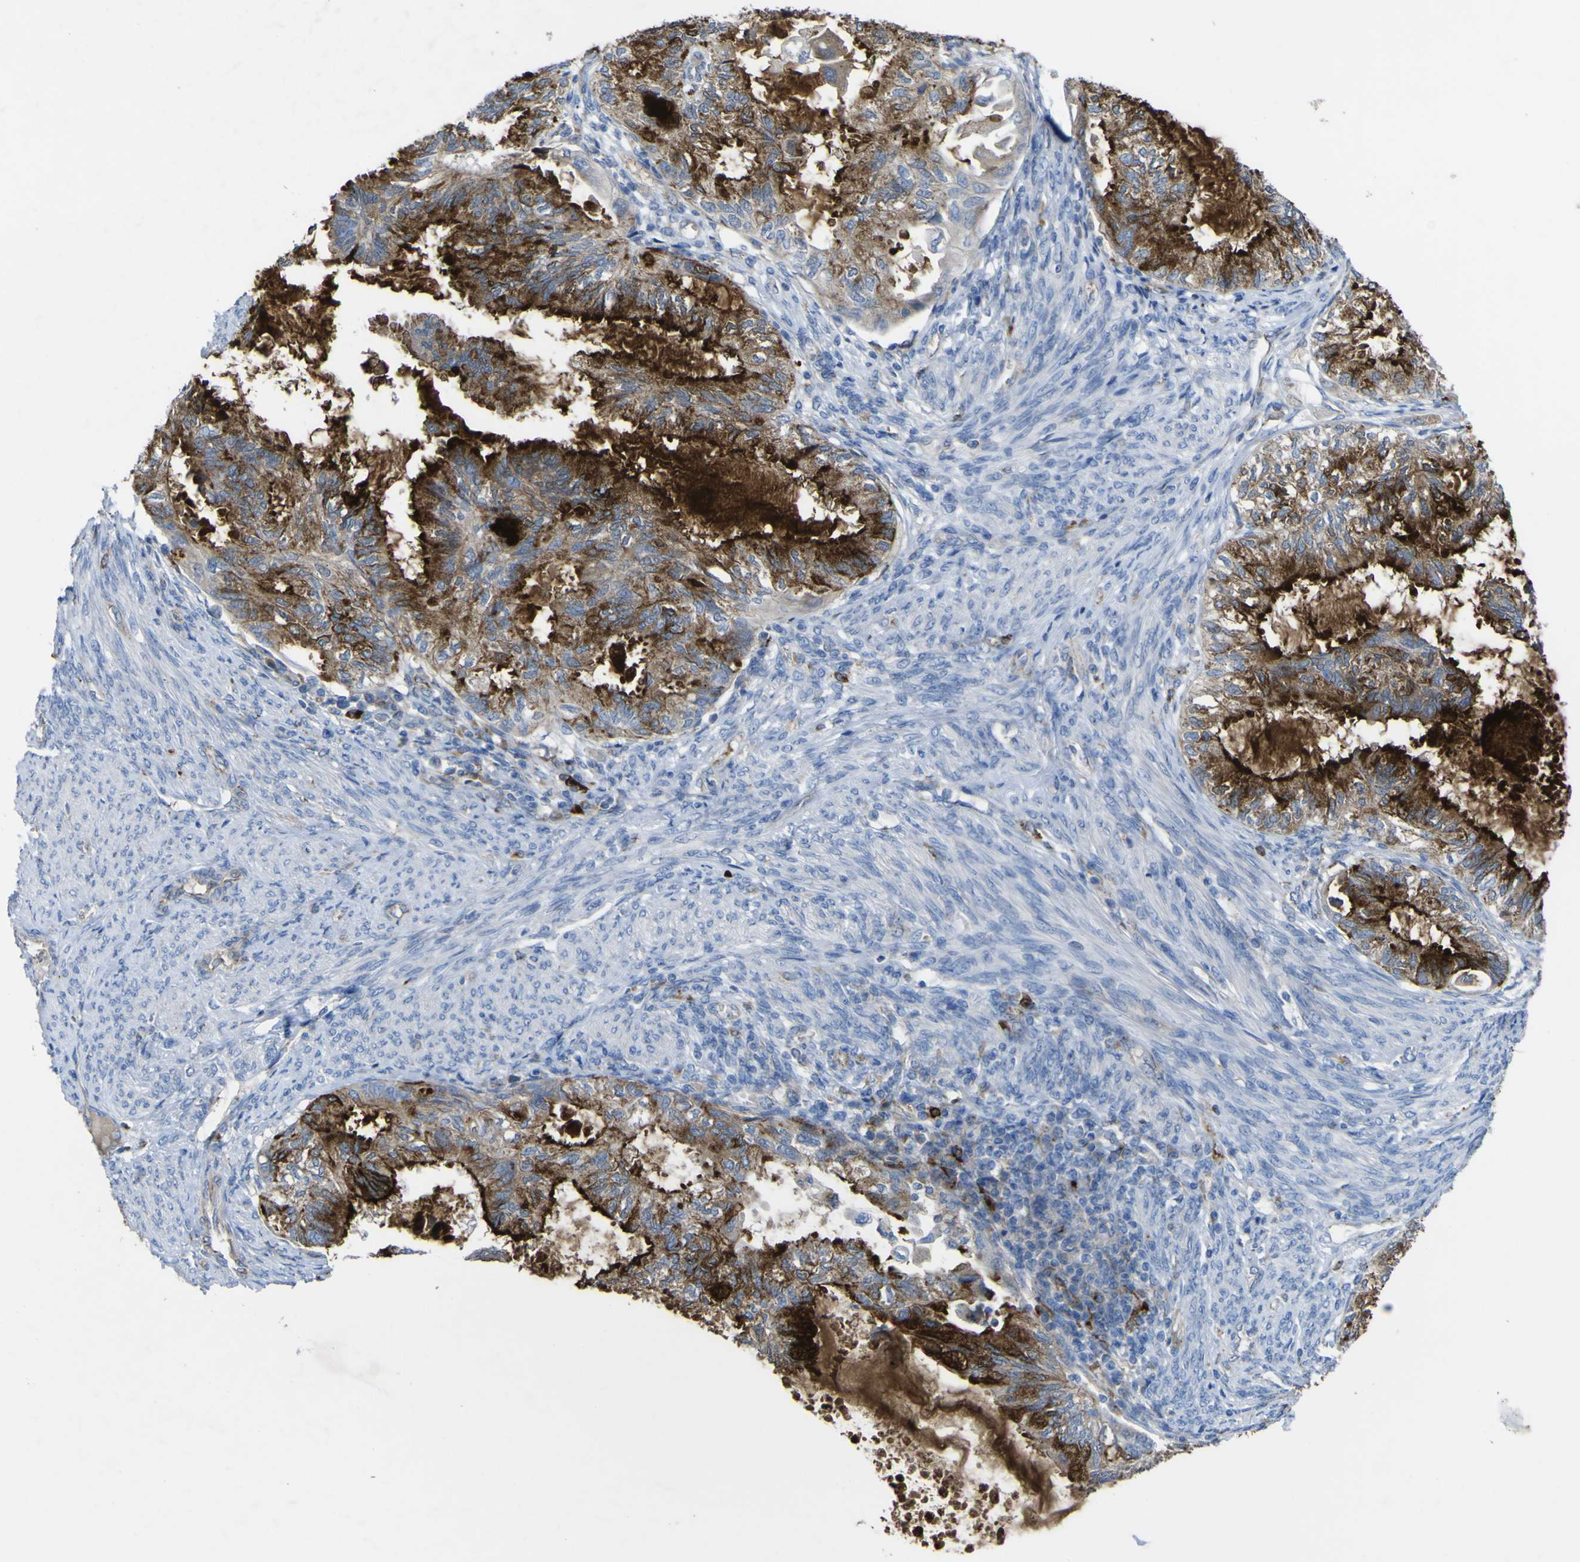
{"staining": {"intensity": "strong", "quantity": ">75%", "location": "cytoplasmic/membranous"}, "tissue": "cervical cancer", "cell_type": "Tumor cells", "image_type": "cancer", "snomed": [{"axis": "morphology", "description": "Normal tissue, NOS"}, {"axis": "morphology", "description": "Adenocarcinoma, NOS"}, {"axis": "topography", "description": "Cervix"}, {"axis": "topography", "description": "Endometrium"}], "caption": "Immunohistochemical staining of human cervical cancer shows strong cytoplasmic/membranous protein positivity in about >75% of tumor cells.", "gene": "CST3", "patient": {"sex": "female", "age": 86}}